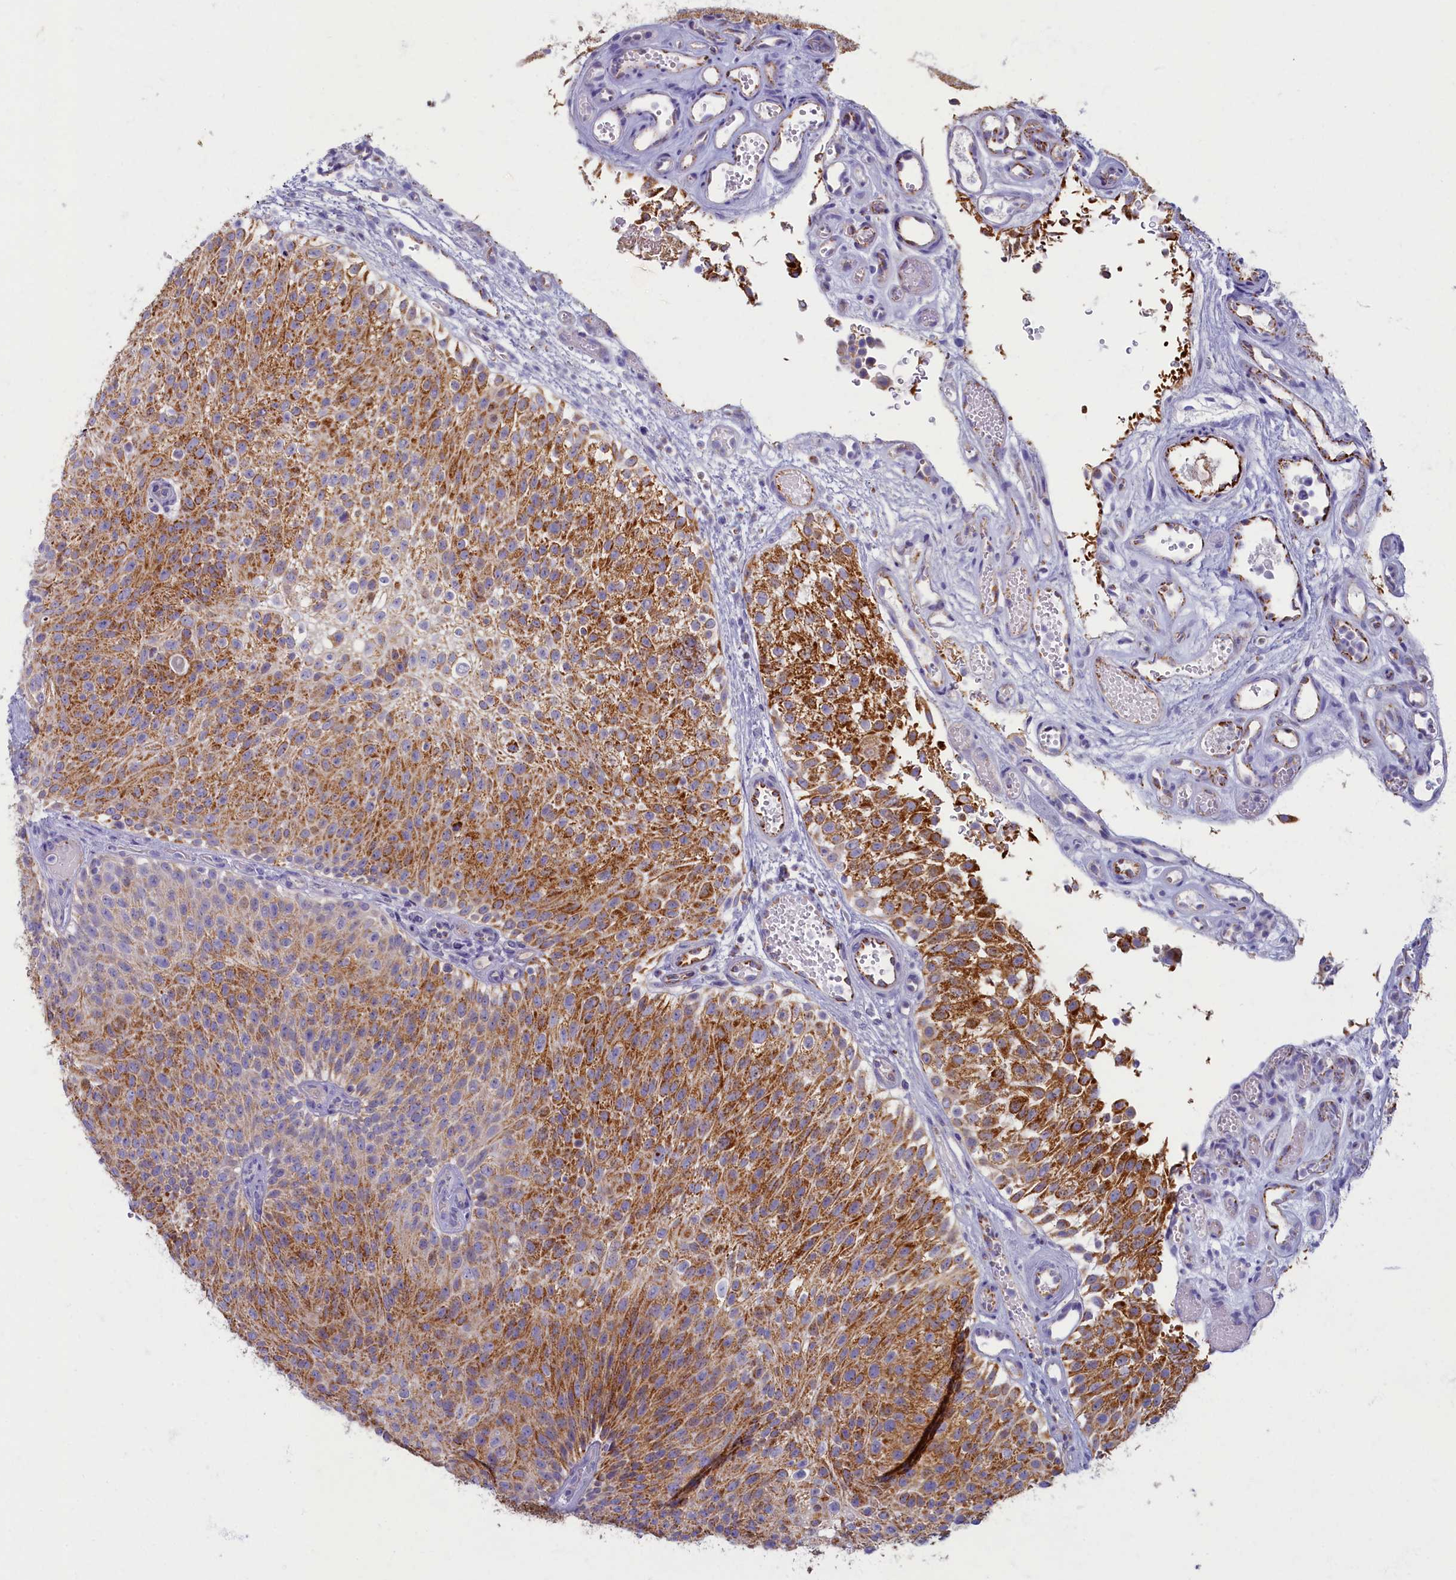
{"staining": {"intensity": "strong", "quantity": ">75%", "location": "cytoplasmic/membranous"}, "tissue": "urothelial cancer", "cell_type": "Tumor cells", "image_type": "cancer", "snomed": [{"axis": "morphology", "description": "Urothelial carcinoma, Low grade"}, {"axis": "topography", "description": "Urinary bladder"}], "caption": "Immunohistochemistry of human urothelial cancer reveals high levels of strong cytoplasmic/membranous positivity in approximately >75% of tumor cells.", "gene": "OCIAD2", "patient": {"sex": "male", "age": 78}}